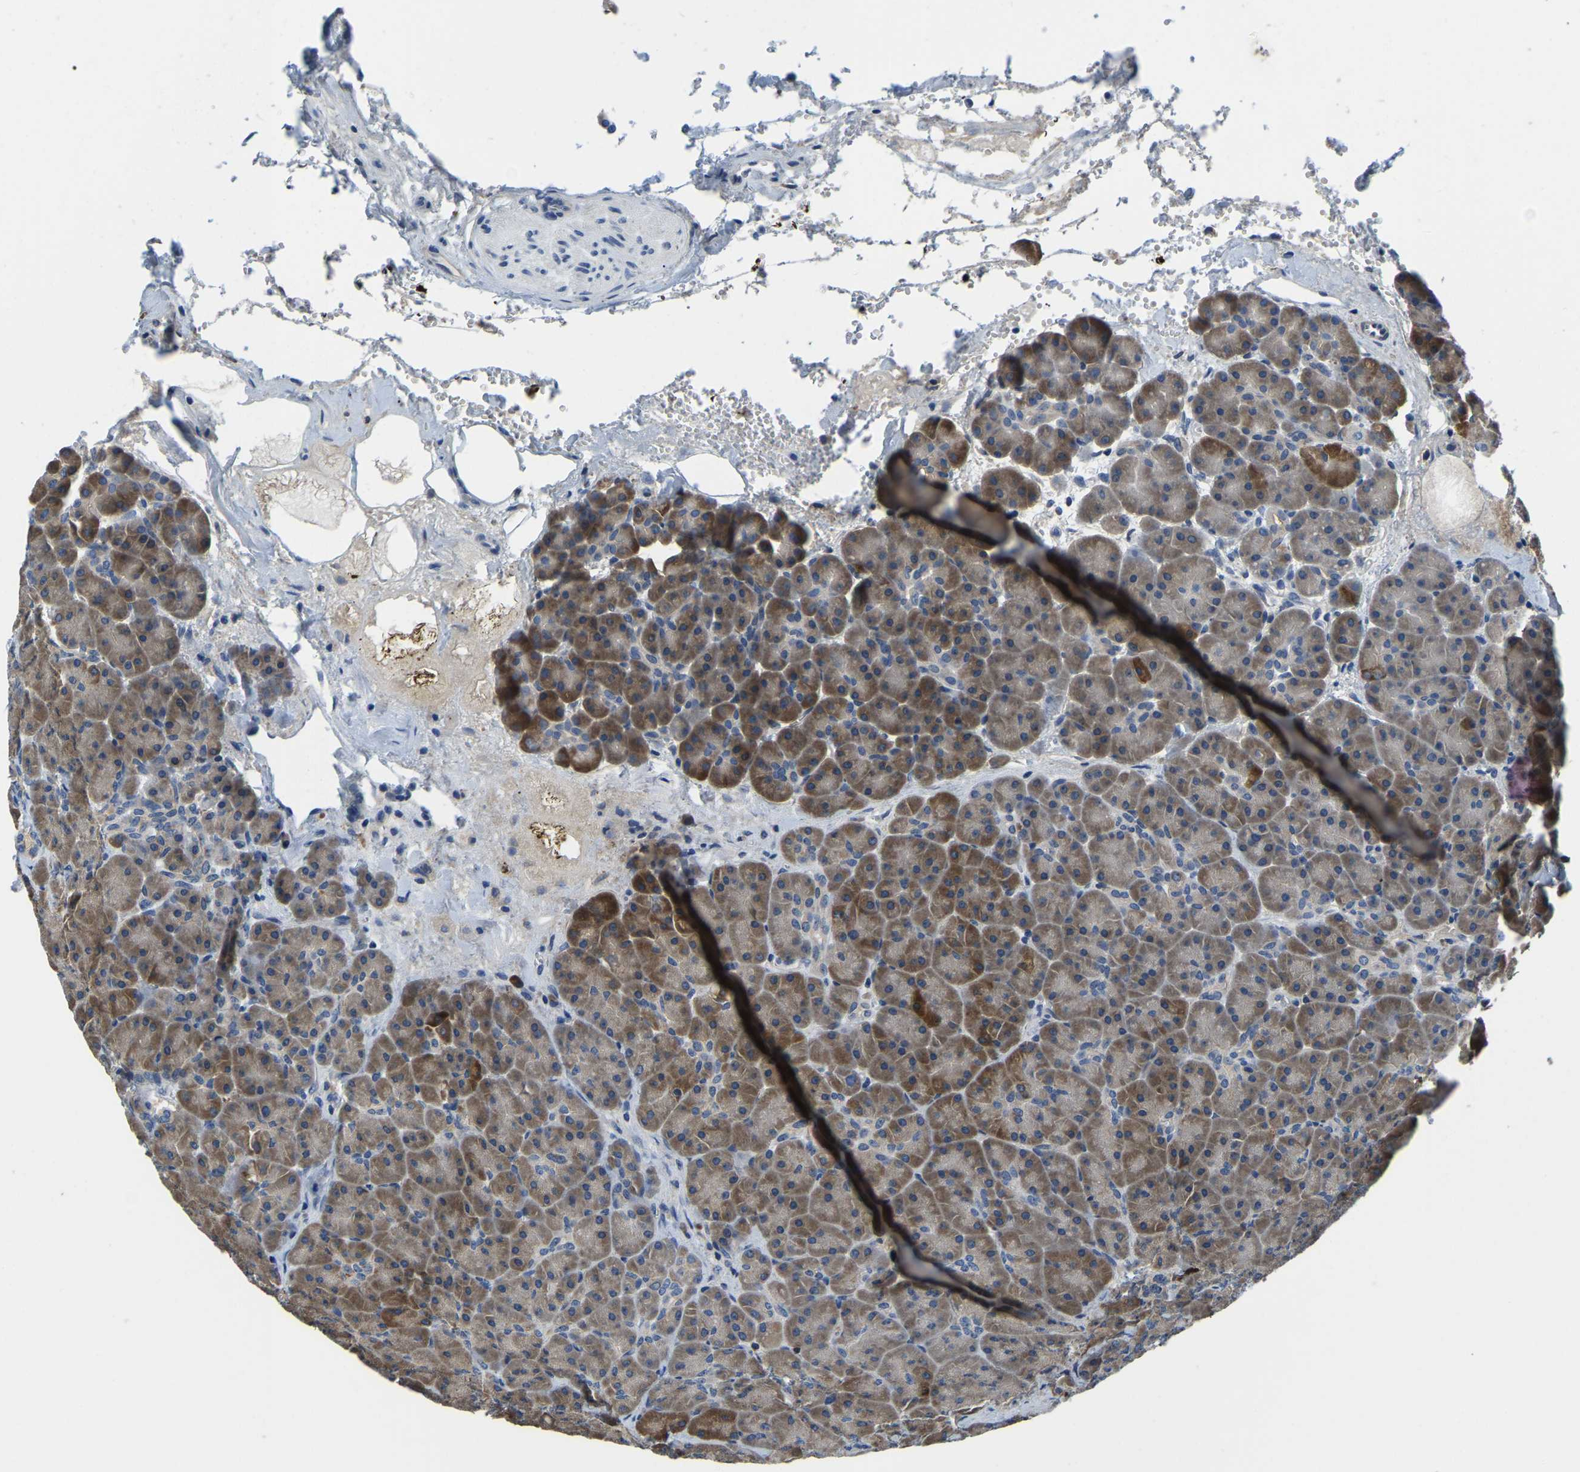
{"staining": {"intensity": "strong", "quantity": "25%-75%", "location": "cytoplasmic/membranous"}, "tissue": "pancreas", "cell_type": "Exocrine glandular cells", "image_type": "normal", "snomed": [{"axis": "morphology", "description": "Normal tissue, NOS"}, {"axis": "topography", "description": "Pancreas"}], "caption": "Immunohistochemistry (IHC) photomicrograph of benign pancreas: pancreas stained using IHC exhibits high levels of strong protein expression localized specifically in the cytoplasmic/membranous of exocrine glandular cells, appearing as a cytoplasmic/membranous brown color.", "gene": "LIAS", "patient": {"sex": "male", "age": 66}}